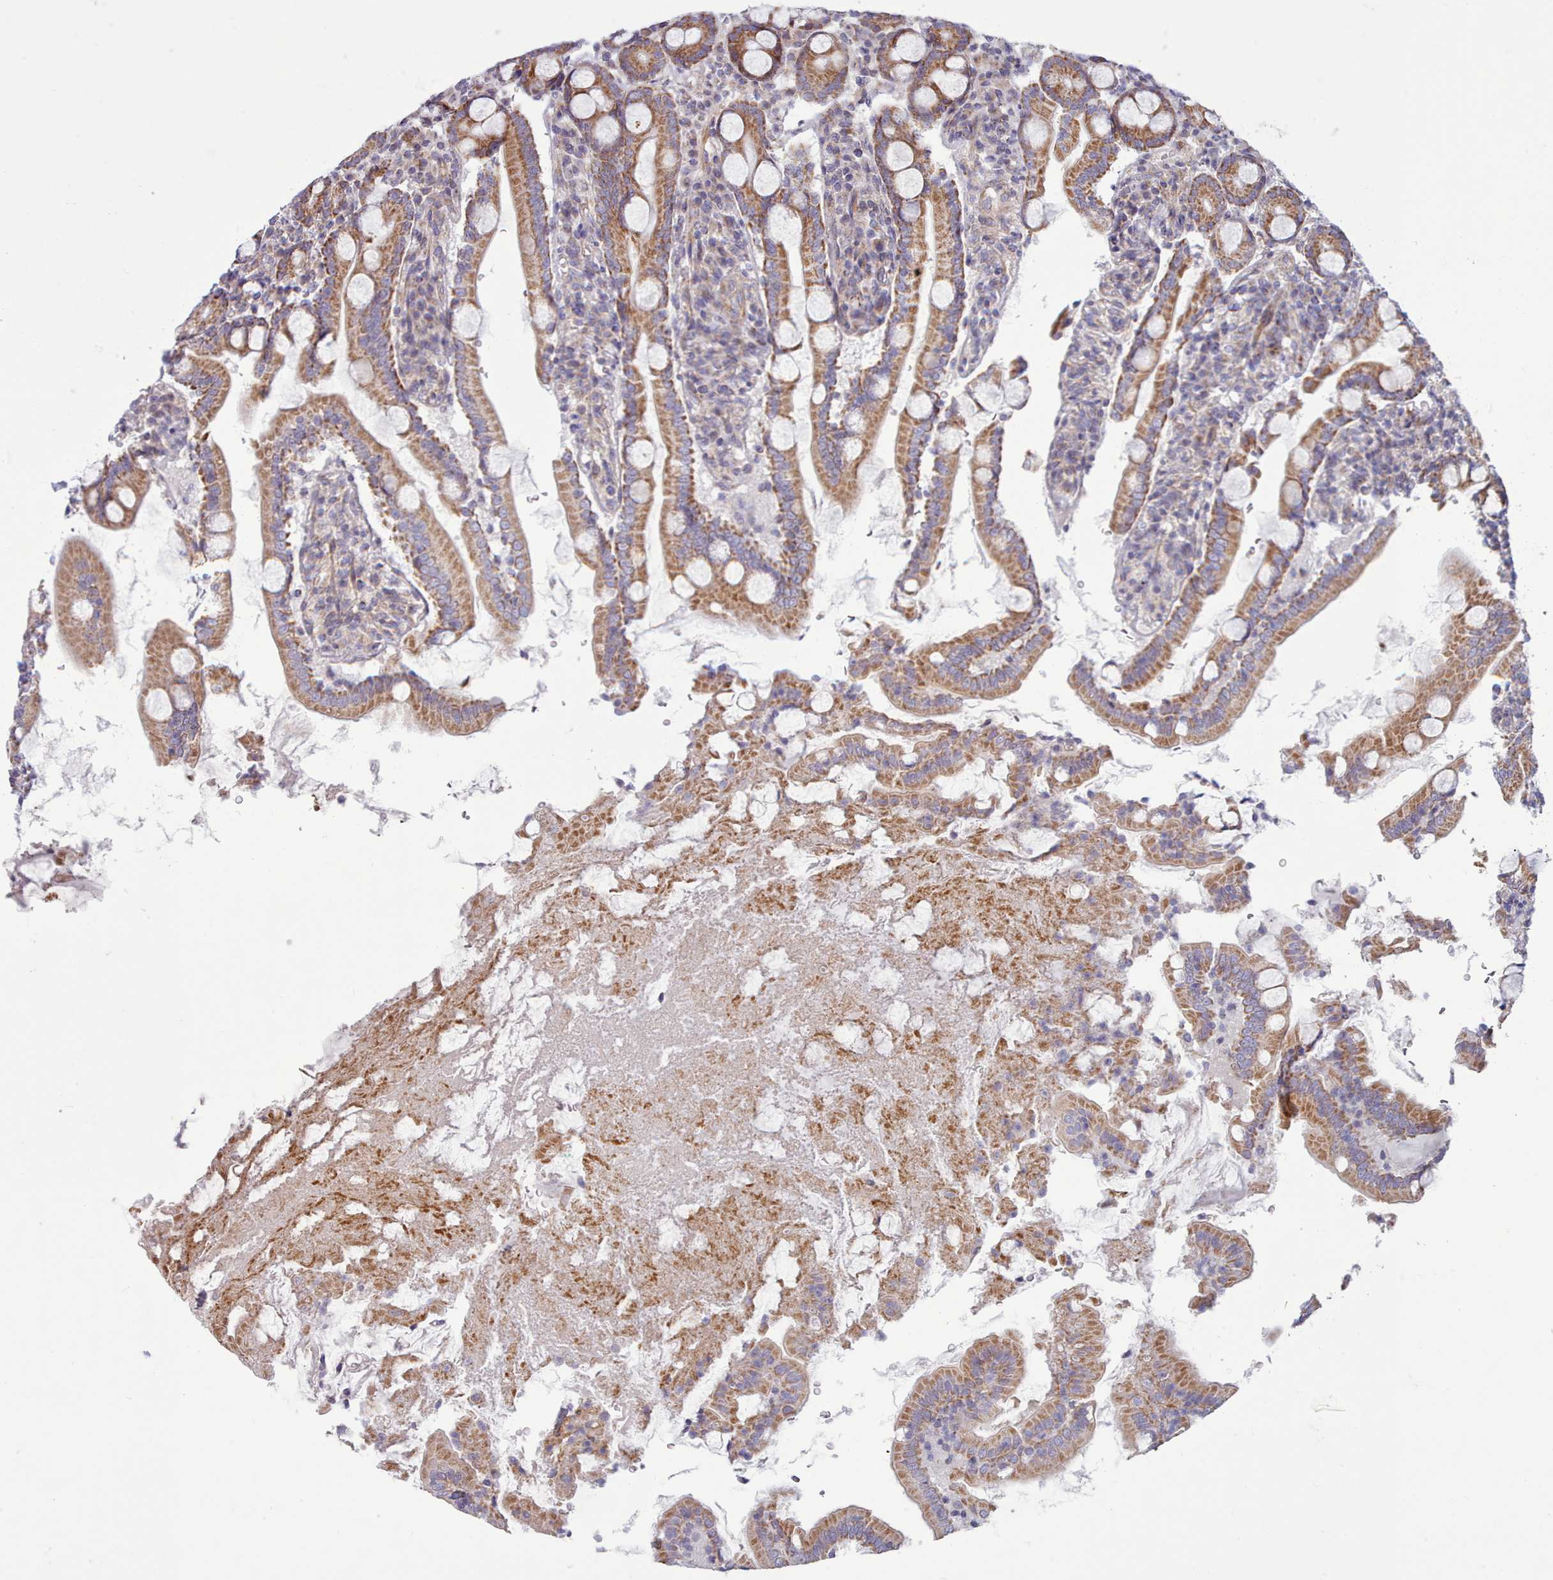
{"staining": {"intensity": "moderate", "quantity": ">75%", "location": "cytoplasmic/membranous"}, "tissue": "duodenum", "cell_type": "Glandular cells", "image_type": "normal", "snomed": [{"axis": "morphology", "description": "Normal tissue, NOS"}, {"axis": "topography", "description": "Duodenum"}], "caption": "An image of human duodenum stained for a protein demonstrates moderate cytoplasmic/membranous brown staining in glandular cells. Using DAB (3,3'-diaminobenzidine) (brown) and hematoxylin (blue) stains, captured at high magnification using brightfield microscopy.", "gene": "MRPL21", "patient": {"sex": "male", "age": 35}}